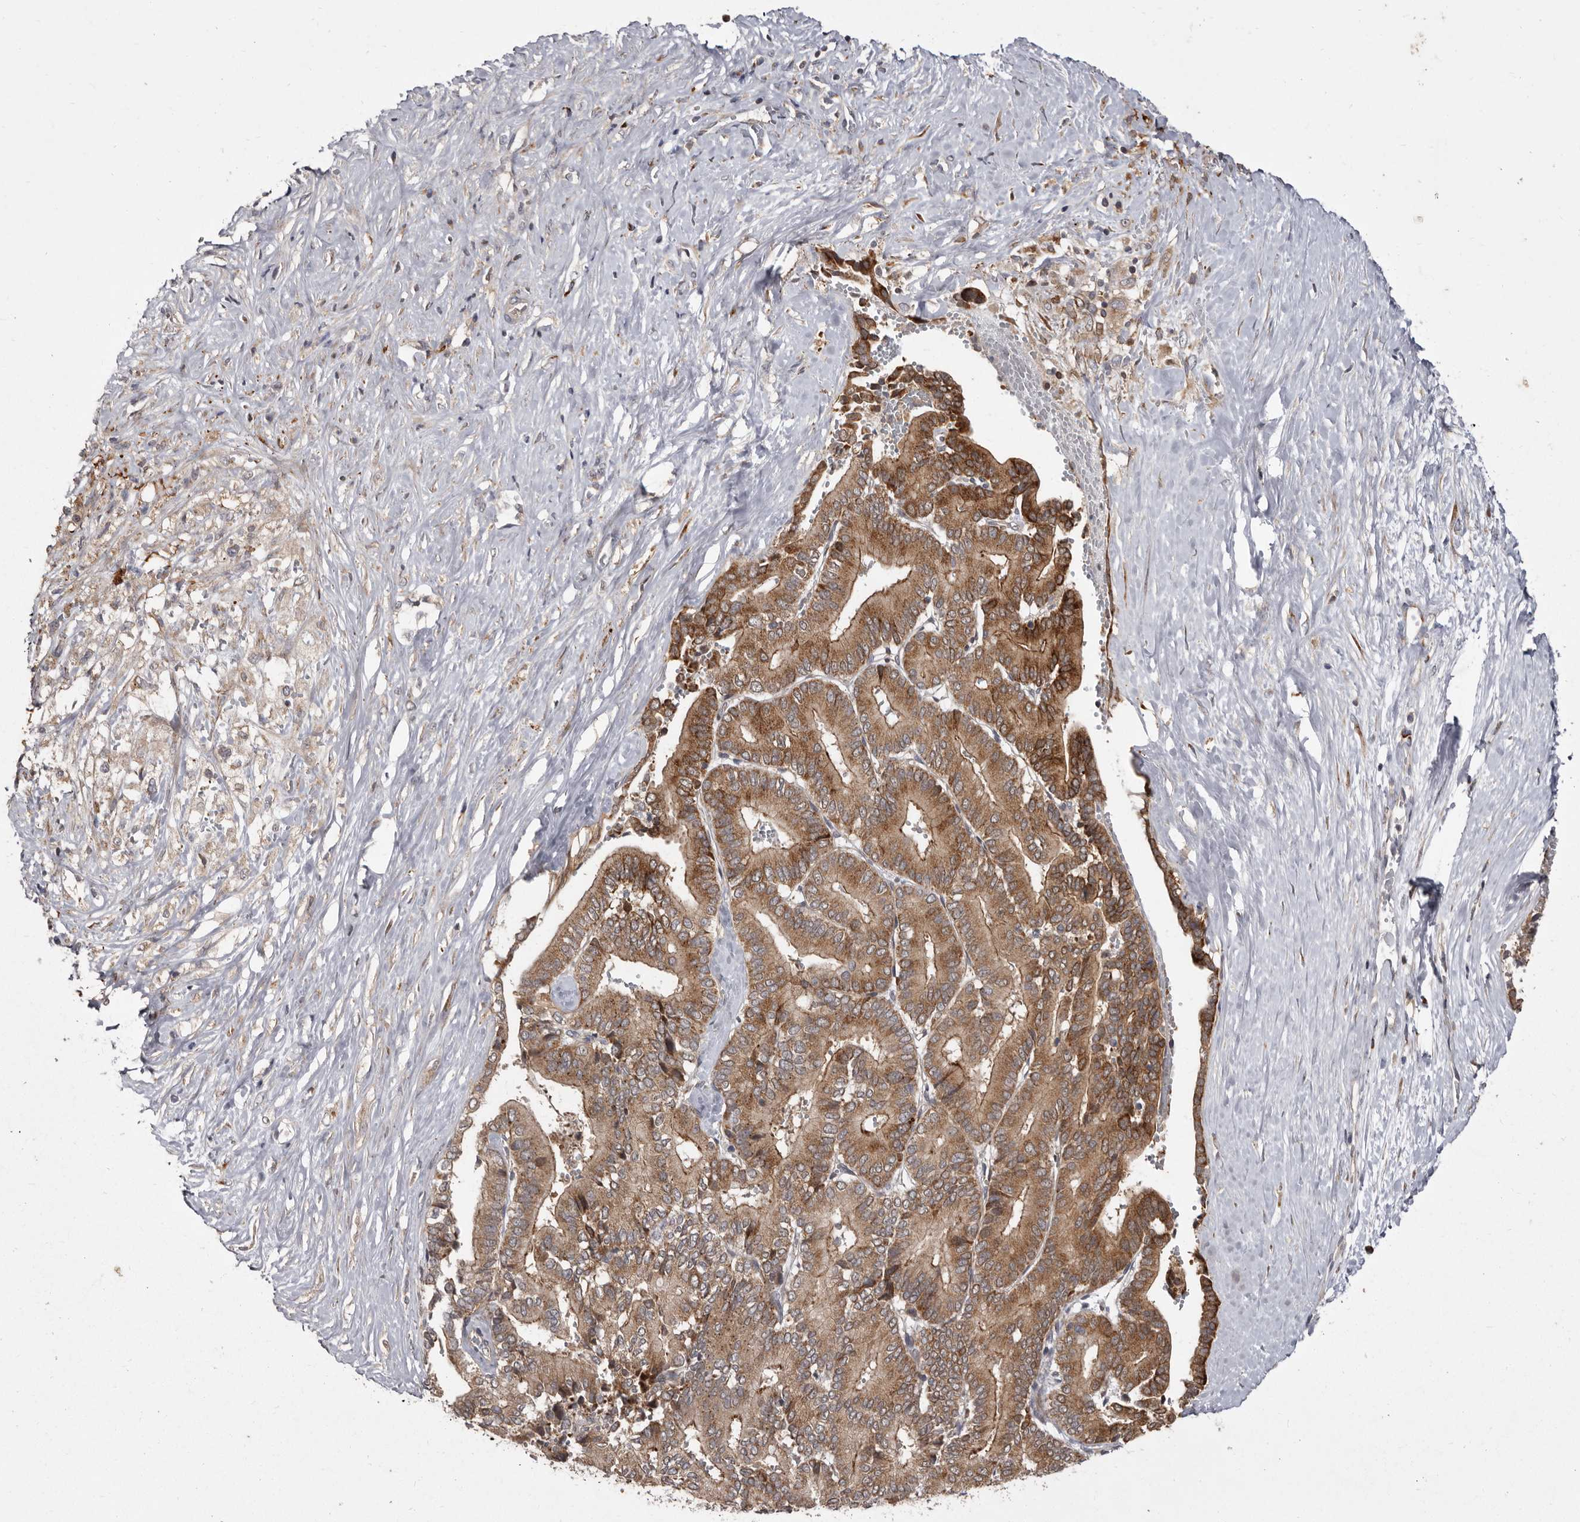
{"staining": {"intensity": "strong", "quantity": ">75%", "location": "cytoplasmic/membranous"}, "tissue": "liver cancer", "cell_type": "Tumor cells", "image_type": "cancer", "snomed": [{"axis": "morphology", "description": "Cholangiocarcinoma"}, {"axis": "topography", "description": "Liver"}], "caption": "A brown stain labels strong cytoplasmic/membranous expression of a protein in human cholangiocarcinoma (liver) tumor cells.", "gene": "FLAD1", "patient": {"sex": "female", "age": 75}}